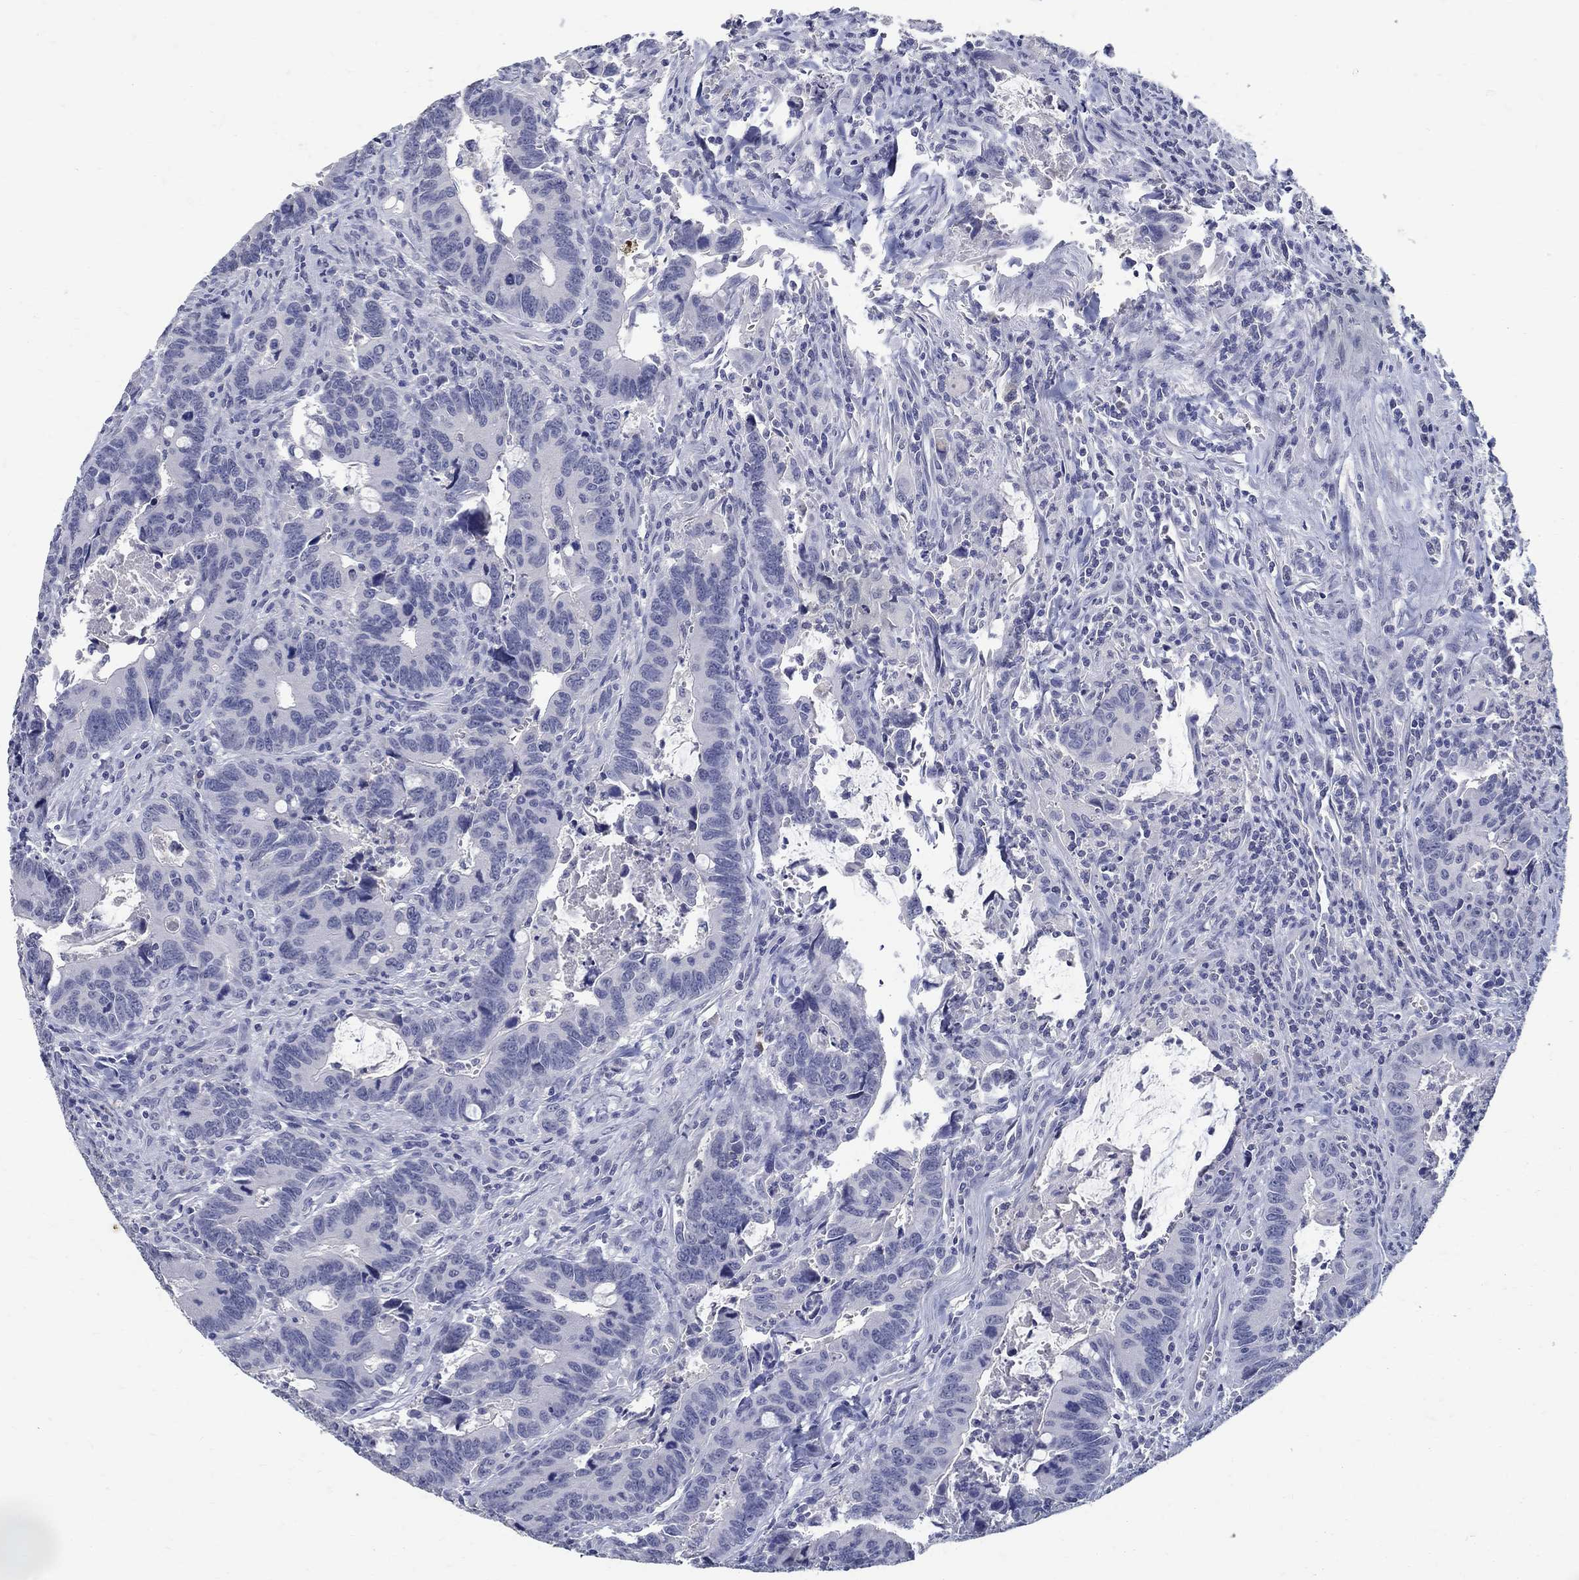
{"staining": {"intensity": "negative", "quantity": "none", "location": "none"}, "tissue": "colorectal cancer", "cell_type": "Tumor cells", "image_type": "cancer", "snomed": [{"axis": "morphology", "description": "Adenocarcinoma, NOS"}, {"axis": "topography", "description": "Rectum"}], "caption": "Immunohistochemistry (IHC) of human adenocarcinoma (colorectal) exhibits no staining in tumor cells.", "gene": "SOX2", "patient": {"sex": "male", "age": 67}}